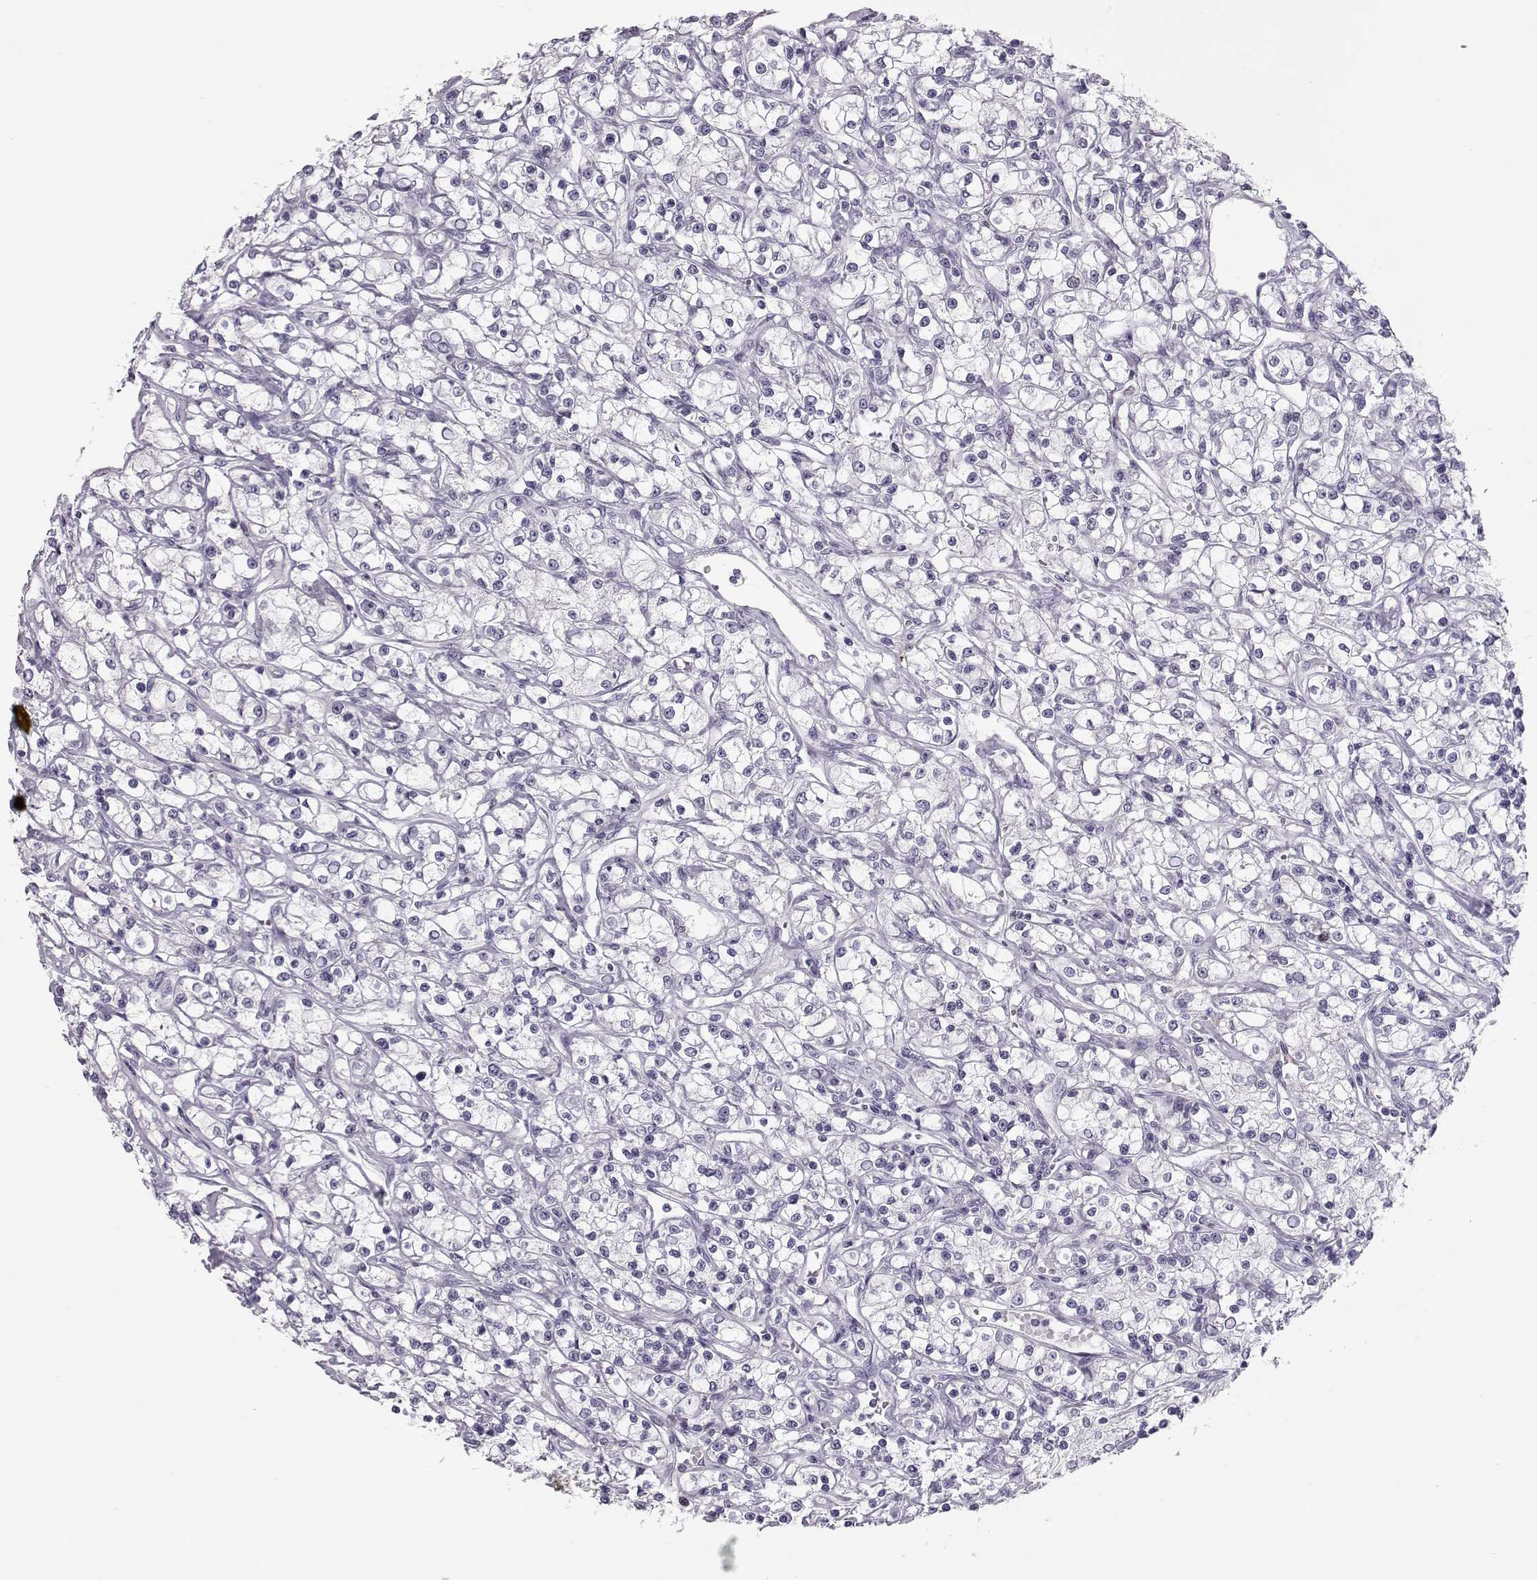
{"staining": {"intensity": "negative", "quantity": "none", "location": "none"}, "tissue": "renal cancer", "cell_type": "Tumor cells", "image_type": "cancer", "snomed": [{"axis": "morphology", "description": "Adenocarcinoma, NOS"}, {"axis": "topography", "description": "Kidney"}], "caption": "Immunohistochemical staining of human renal cancer shows no significant expression in tumor cells. Brightfield microscopy of IHC stained with DAB (3,3'-diaminobenzidine) (brown) and hematoxylin (blue), captured at high magnification.", "gene": "SGO1", "patient": {"sex": "female", "age": 59}}